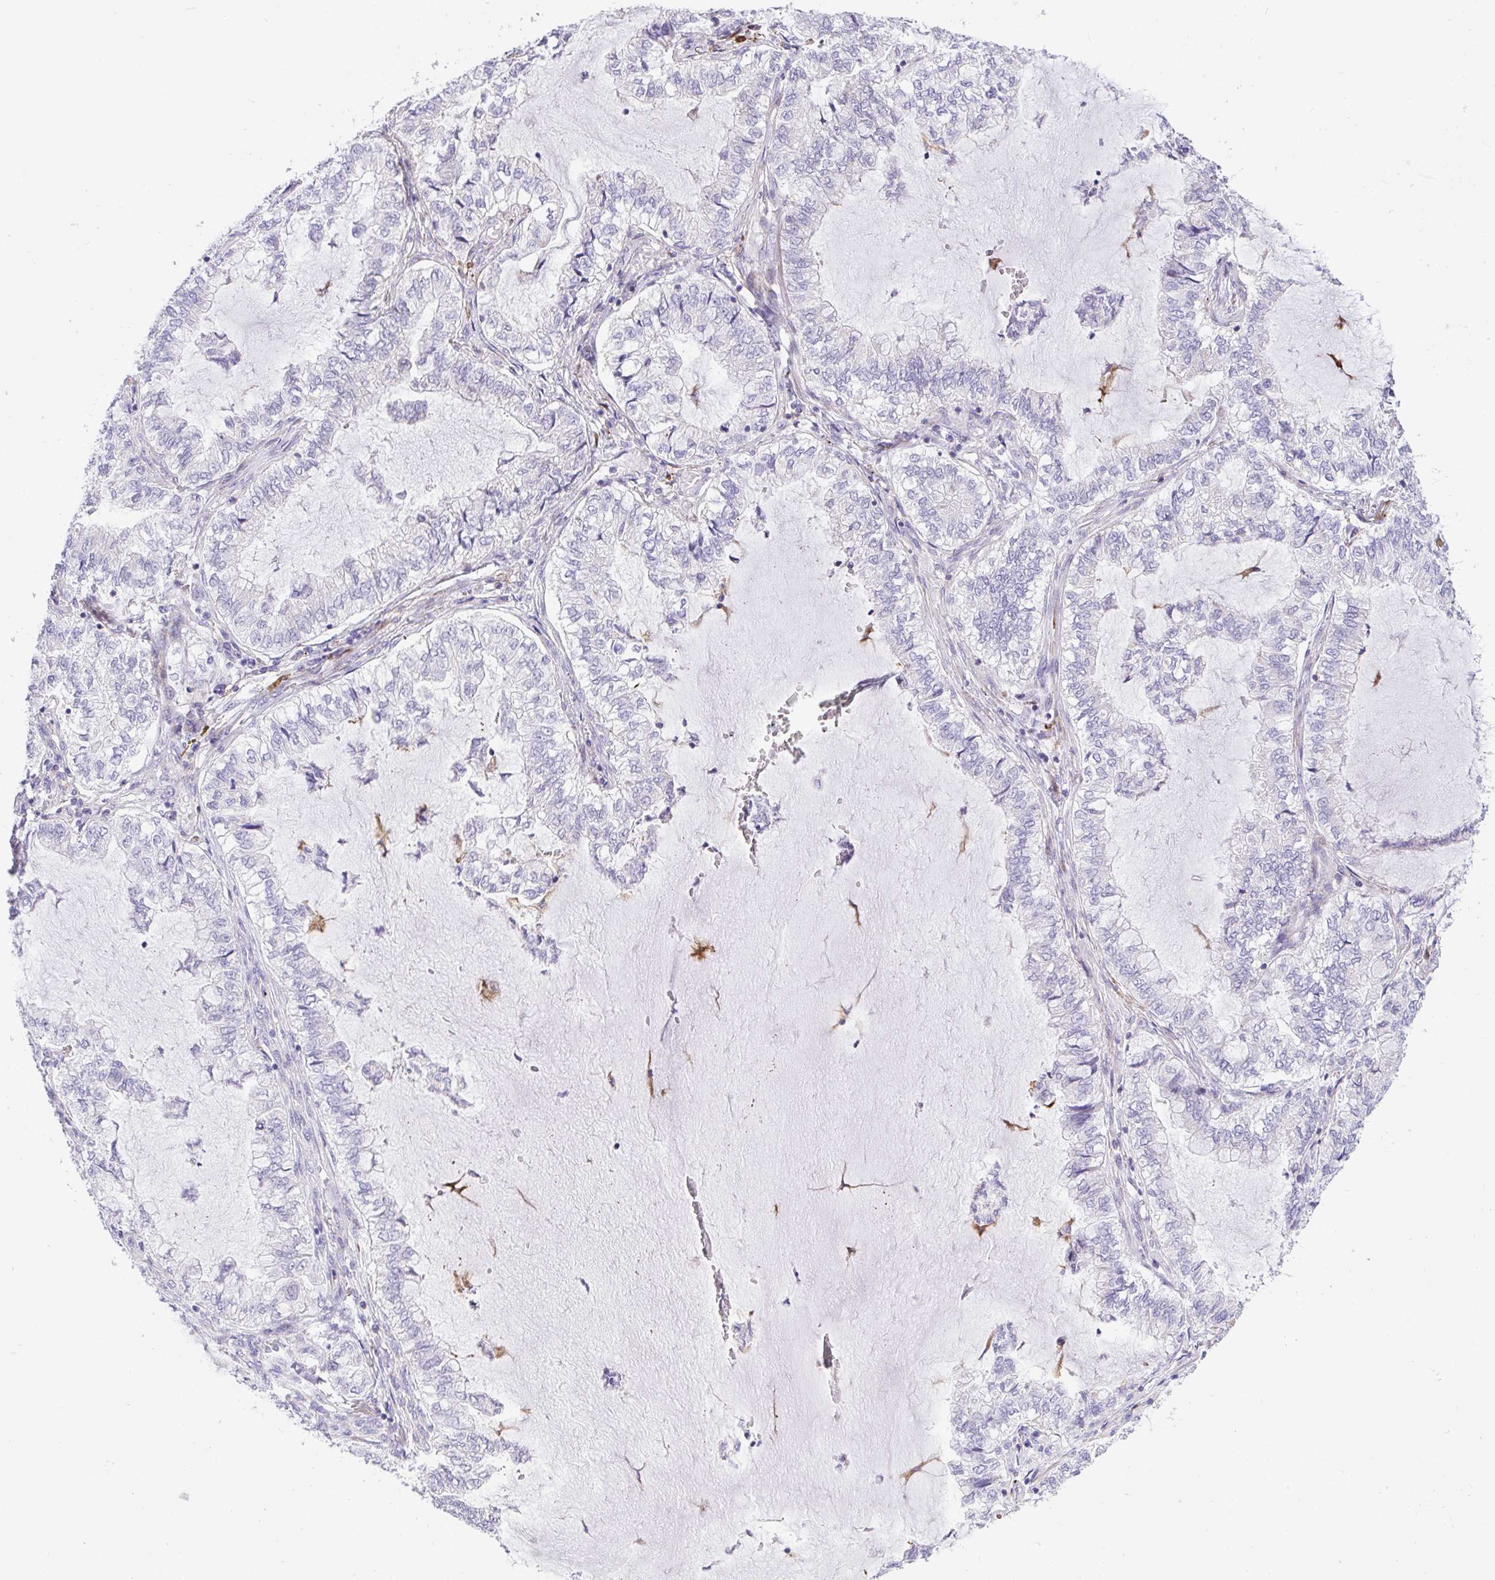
{"staining": {"intensity": "negative", "quantity": "none", "location": "none"}, "tissue": "lung cancer", "cell_type": "Tumor cells", "image_type": "cancer", "snomed": [{"axis": "morphology", "description": "Adenocarcinoma, NOS"}, {"axis": "topography", "description": "Lymph node"}, {"axis": "topography", "description": "Lung"}], "caption": "Adenocarcinoma (lung) stained for a protein using IHC shows no staining tumor cells.", "gene": "DTX3", "patient": {"sex": "male", "age": 66}}